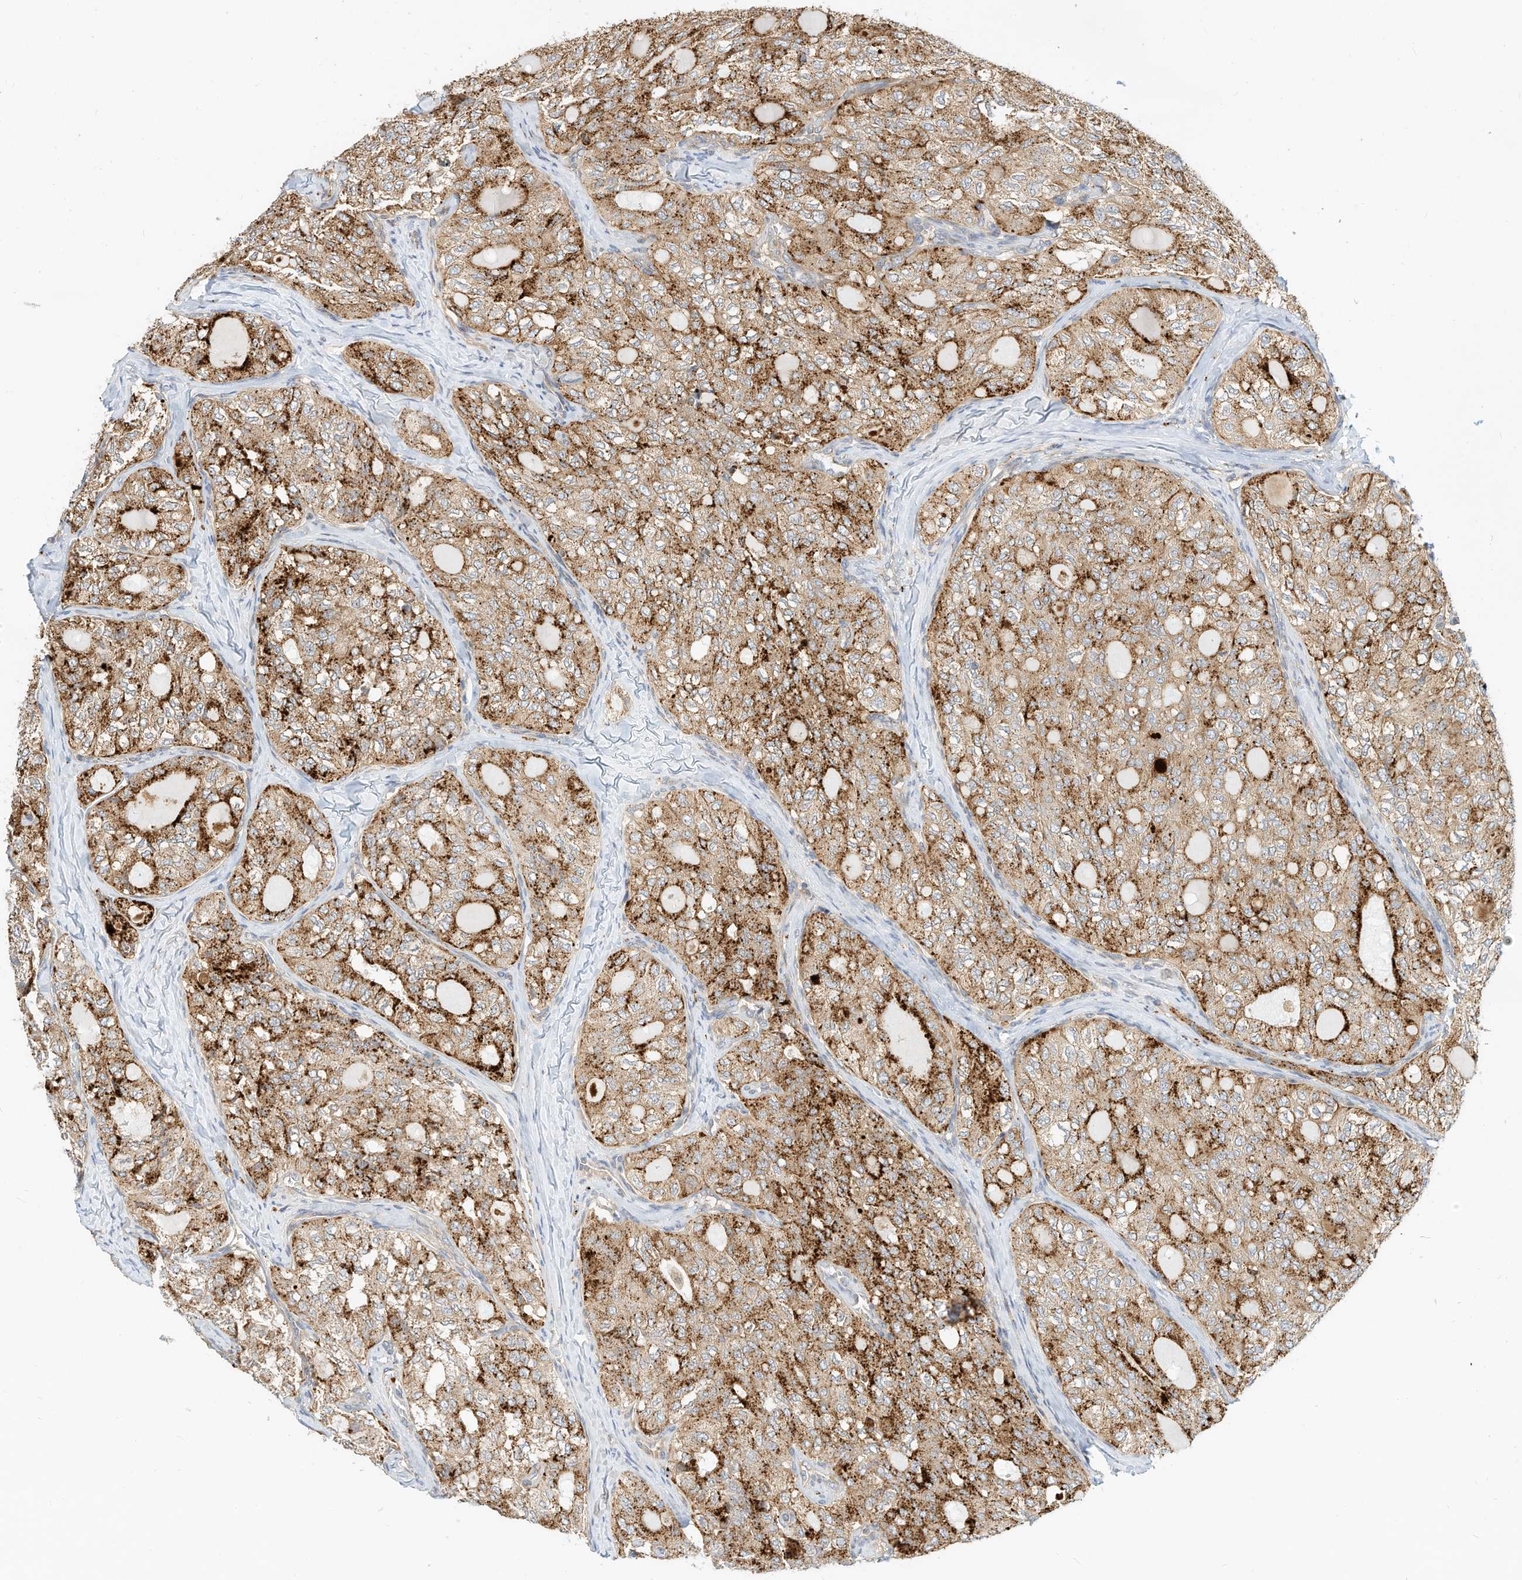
{"staining": {"intensity": "moderate", "quantity": ">75%", "location": "cytoplasmic/membranous"}, "tissue": "thyroid cancer", "cell_type": "Tumor cells", "image_type": "cancer", "snomed": [{"axis": "morphology", "description": "Follicular adenoma carcinoma, NOS"}, {"axis": "topography", "description": "Thyroid gland"}], "caption": "Immunohistochemical staining of human follicular adenoma carcinoma (thyroid) displays moderate cytoplasmic/membranous protein expression in about >75% of tumor cells. (IHC, brightfield microscopy, high magnification).", "gene": "OFD1", "patient": {"sex": "male", "age": 75}}